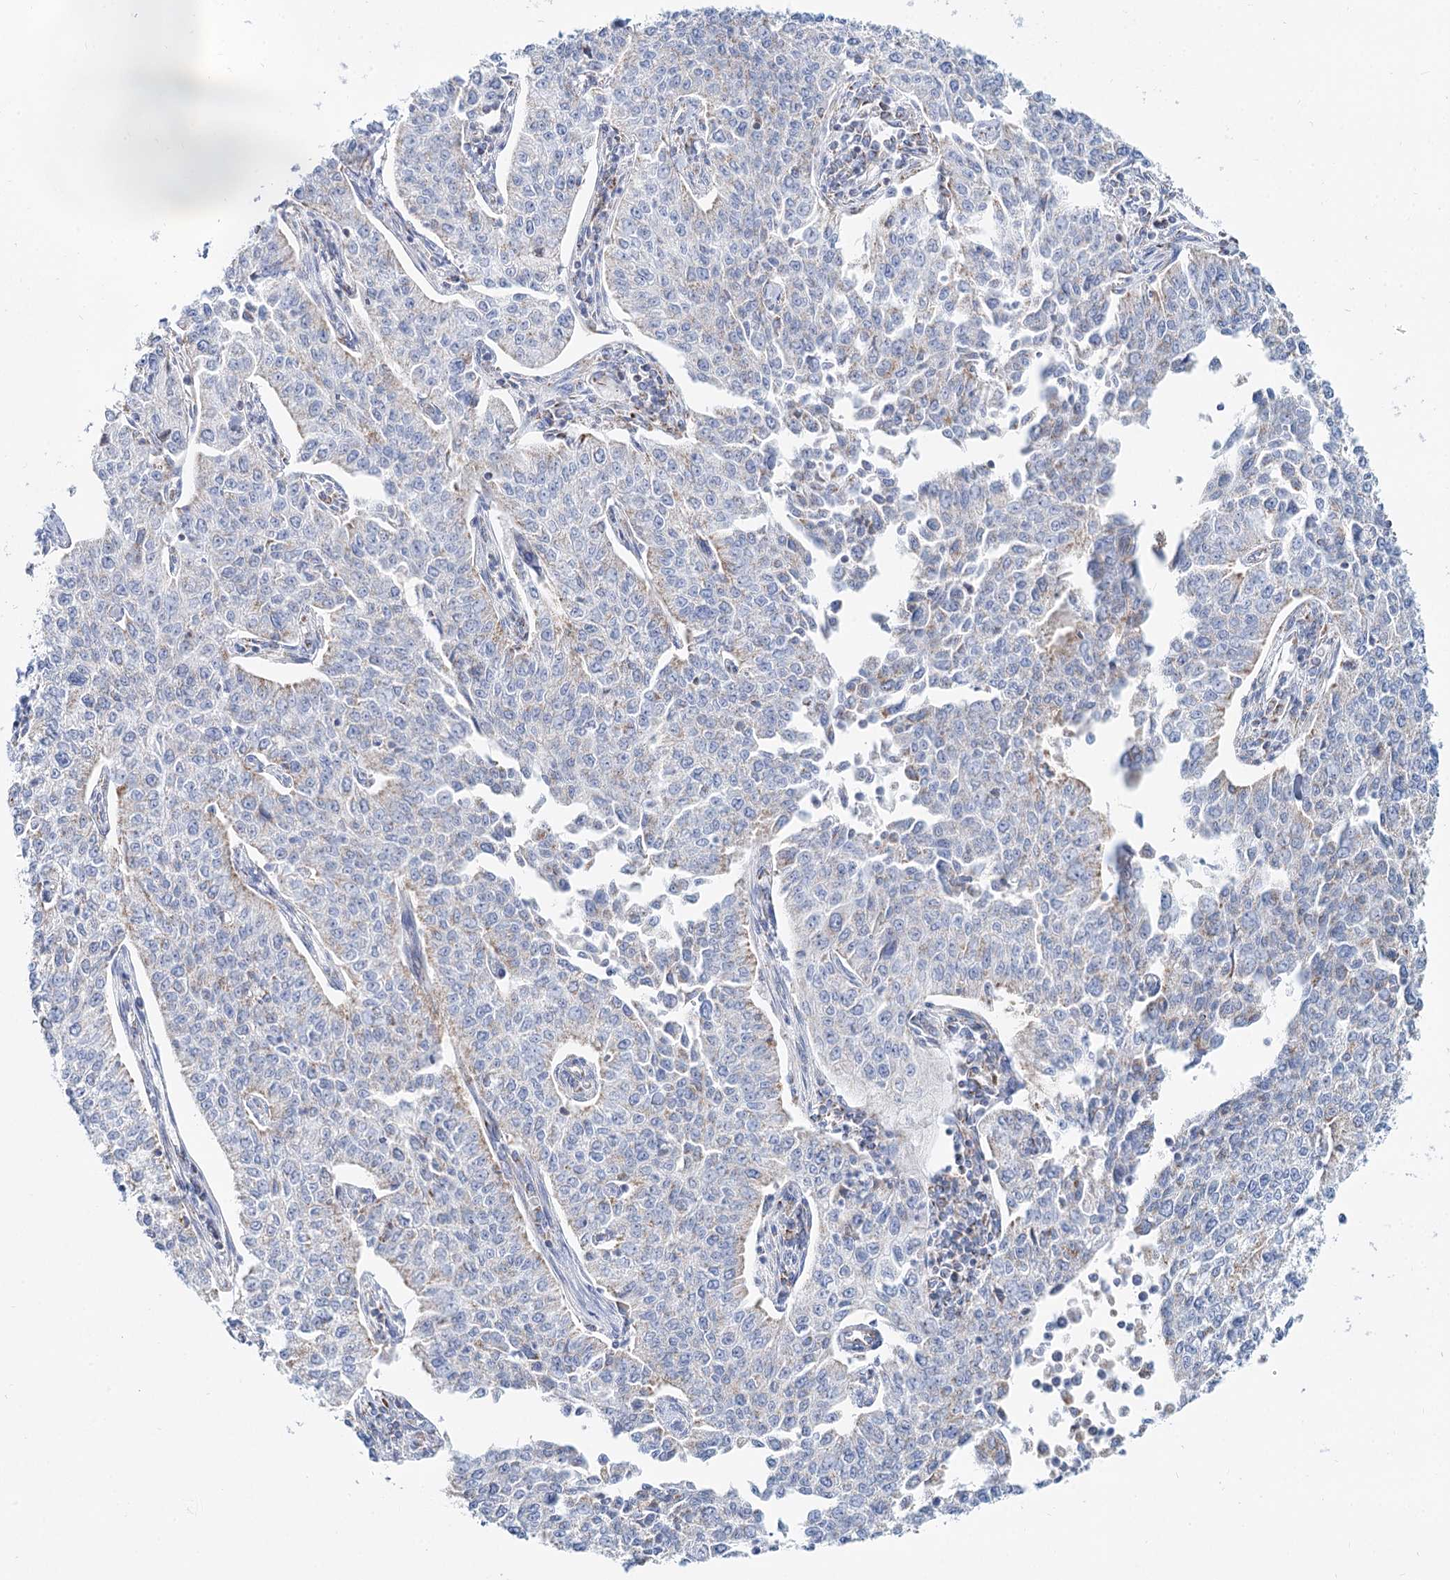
{"staining": {"intensity": "weak", "quantity": "<25%", "location": "cytoplasmic/membranous"}, "tissue": "cervical cancer", "cell_type": "Tumor cells", "image_type": "cancer", "snomed": [{"axis": "morphology", "description": "Squamous cell carcinoma, NOS"}, {"axis": "topography", "description": "Cervix"}], "caption": "Immunohistochemistry (IHC) photomicrograph of human cervical cancer (squamous cell carcinoma) stained for a protein (brown), which reveals no staining in tumor cells.", "gene": "MCCC2", "patient": {"sex": "female", "age": 35}}